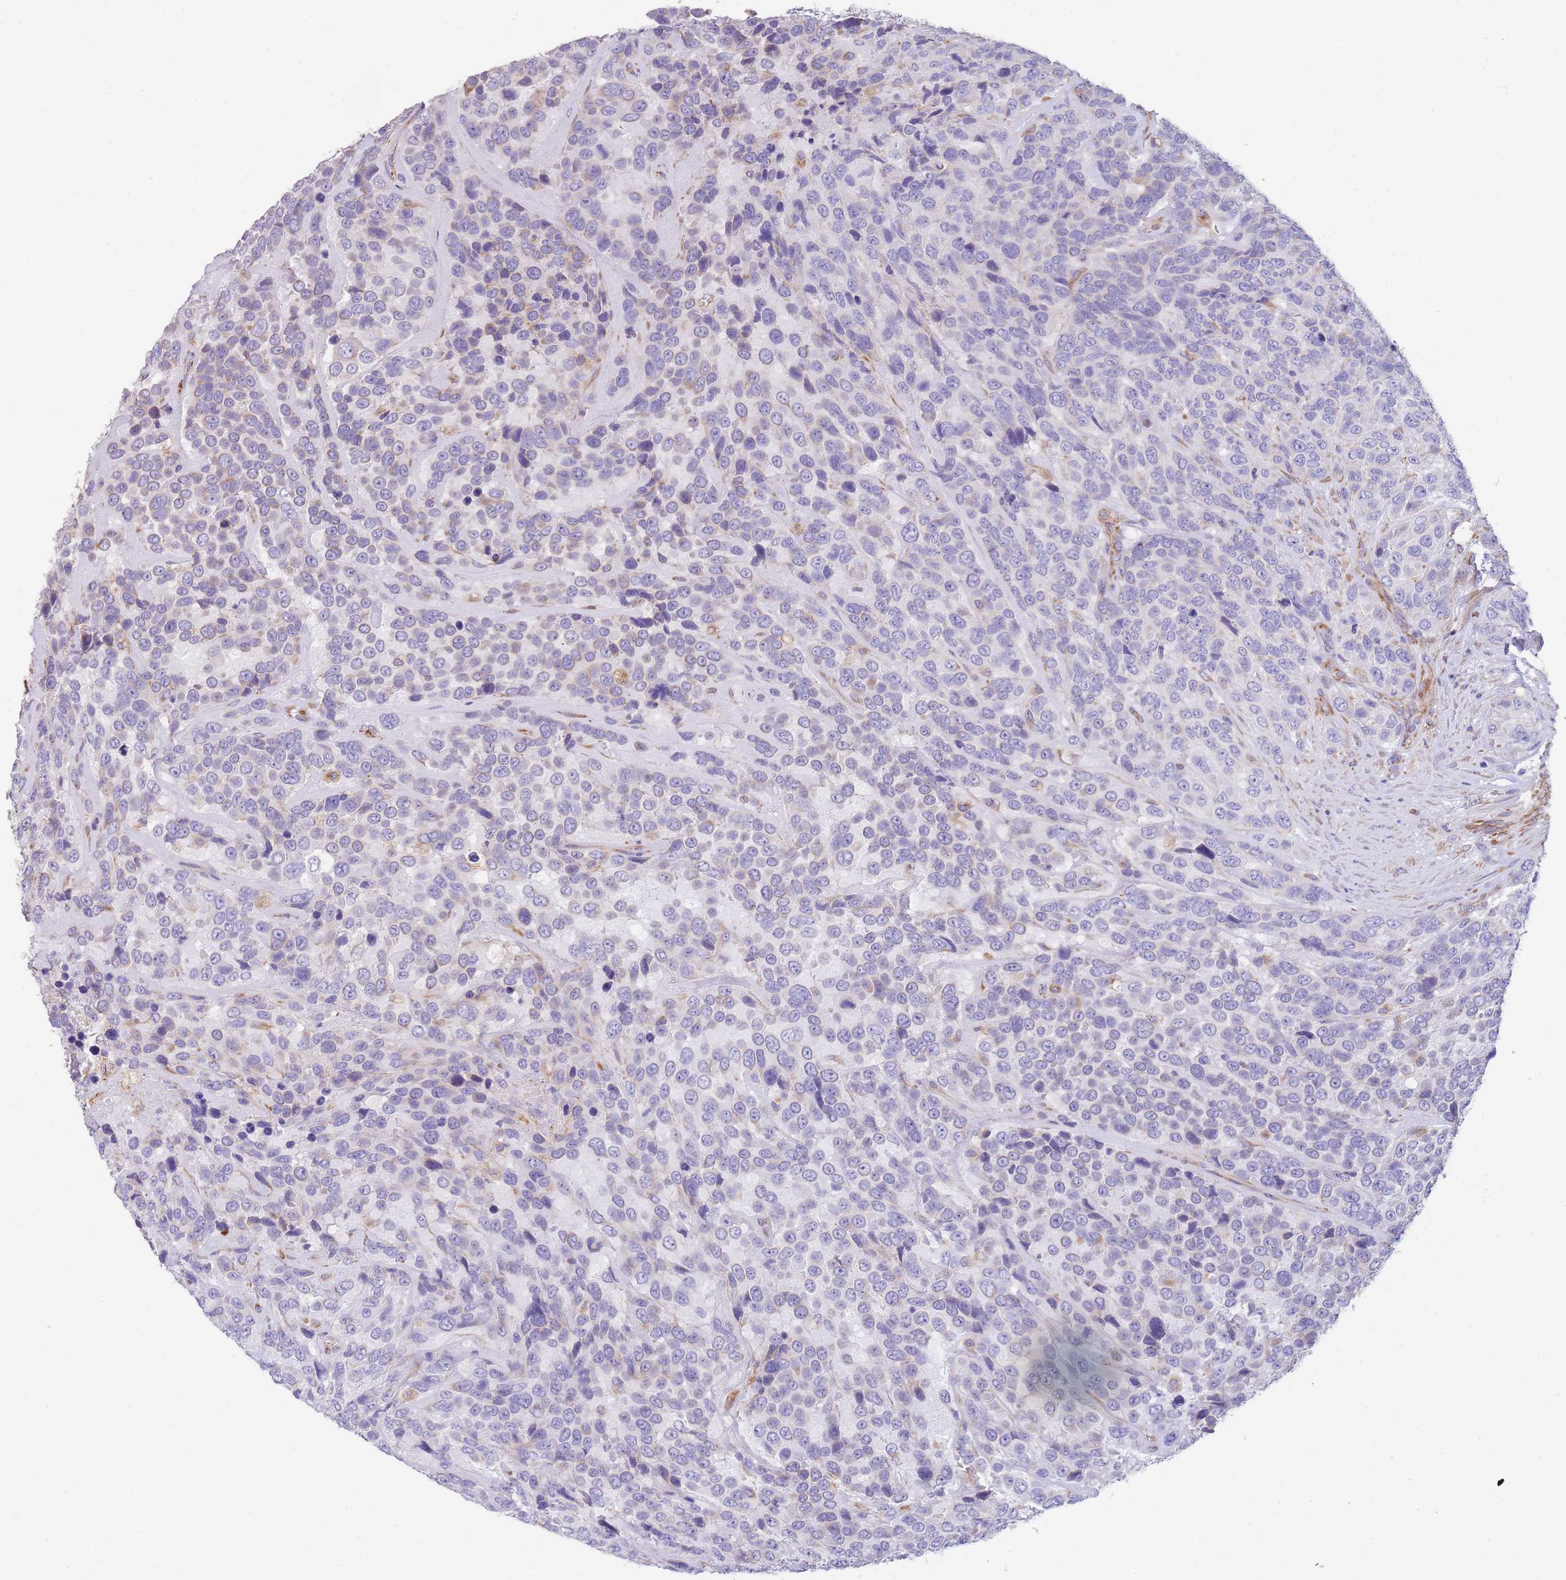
{"staining": {"intensity": "negative", "quantity": "none", "location": "none"}, "tissue": "urothelial cancer", "cell_type": "Tumor cells", "image_type": "cancer", "snomed": [{"axis": "morphology", "description": "Urothelial carcinoma, High grade"}, {"axis": "topography", "description": "Urinary bladder"}], "caption": "DAB immunohistochemical staining of high-grade urothelial carcinoma reveals no significant positivity in tumor cells. (Brightfield microscopy of DAB IHC at high magnification).", "gene": "ANKRD53", "patient": {"sex": "female", "age": 70}}